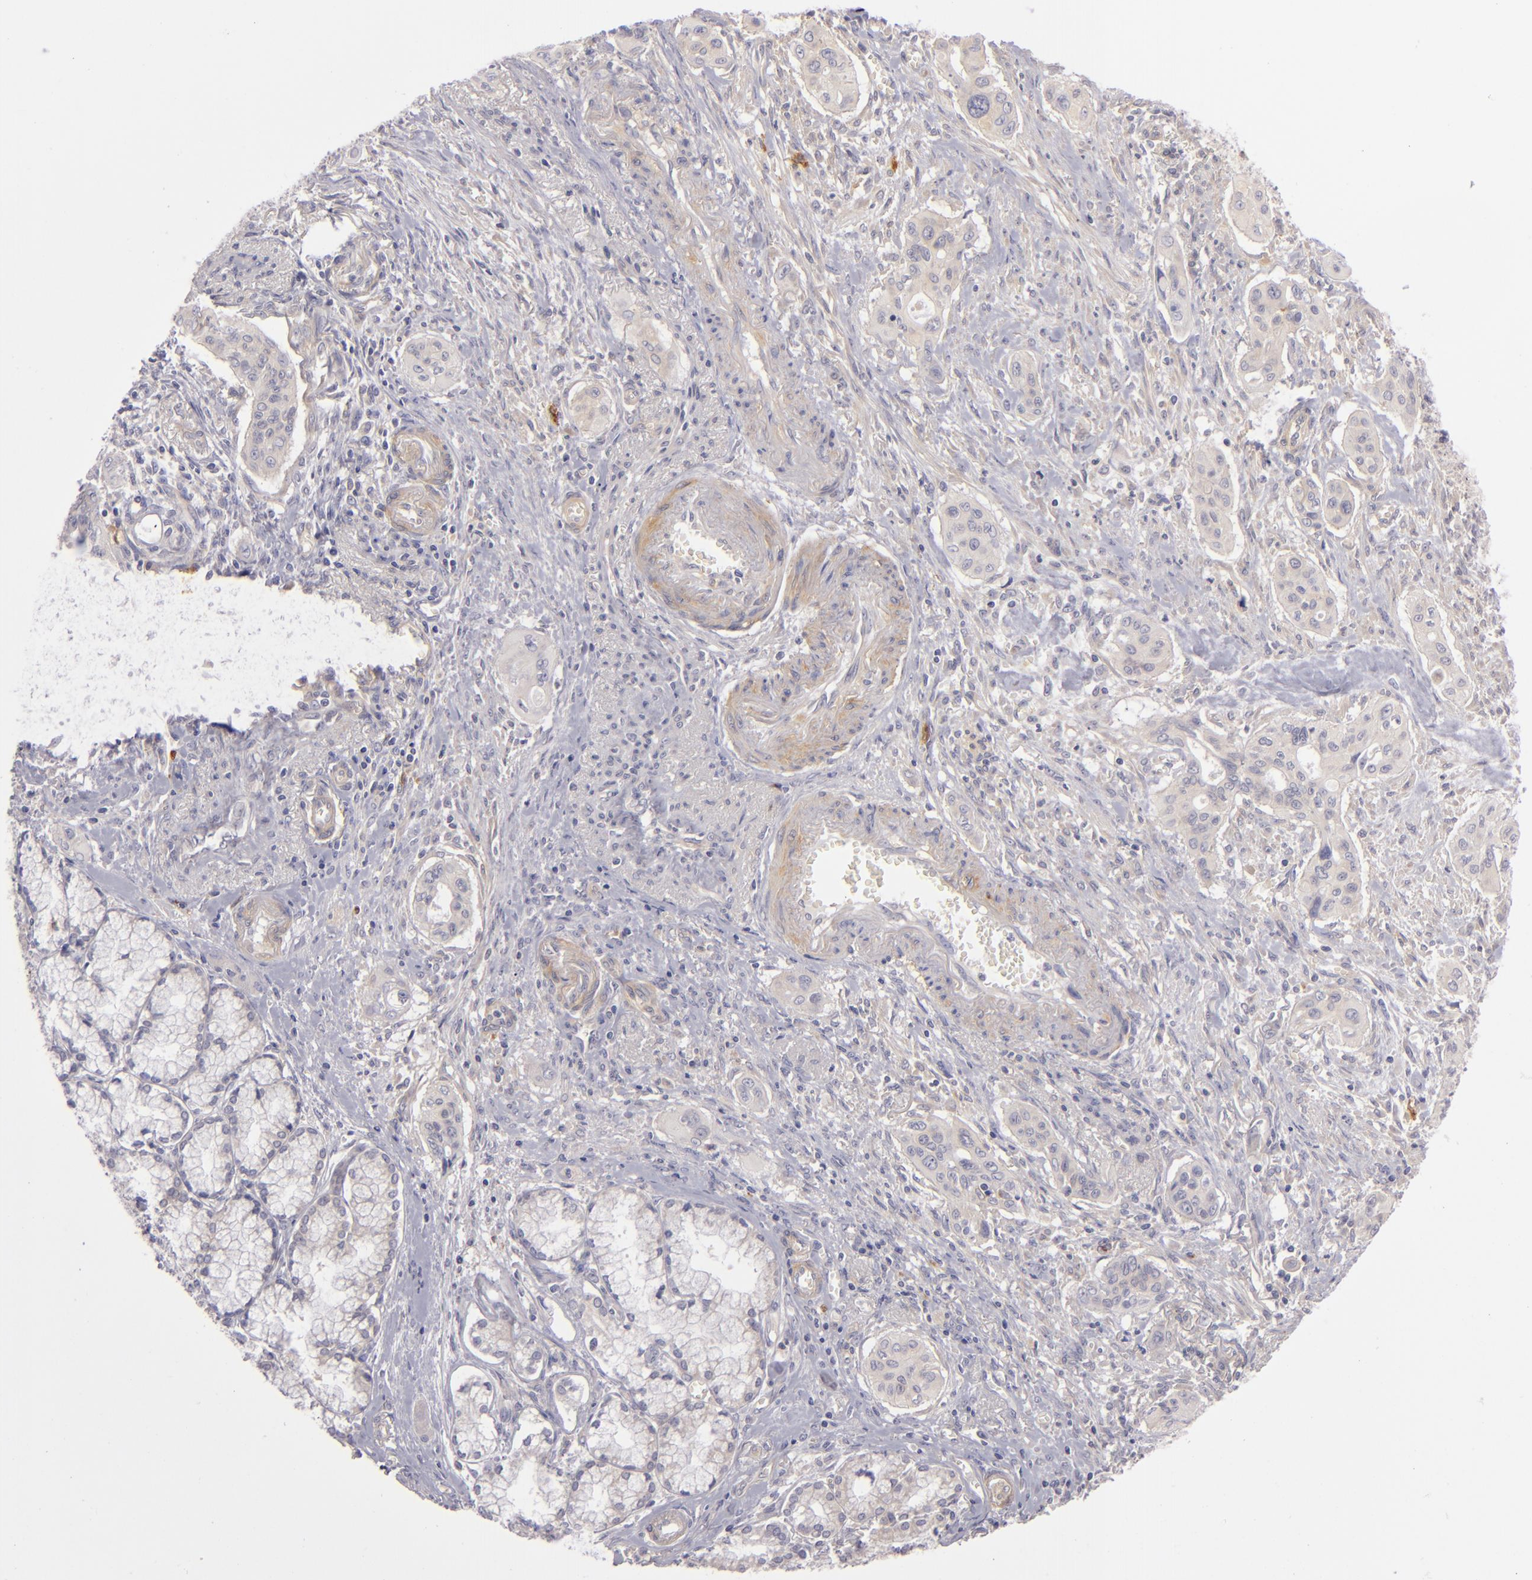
{"staining": {"intensity": "weak", "quantity": "25%-75%", "location": "cytoplasmic/membranous"}, "tissue": "pancreatic cancer", "cell_type": "Tumor cells", "image_type": "cancer", "snomed": [{"axis": "morphology", "description": "Adenocarcinoma, NOS"}, {"axis": "topography", "description": "Pancreas"}], "caption": "Human adenocarcinoma (pancreatic) stained for a protein (brown) displays weak cytoplasmic/membranous positive staining in approximately 25%-75% of tumor cells.", "gene": "CD83", "patient": {"sex": "male", "age": 77}}